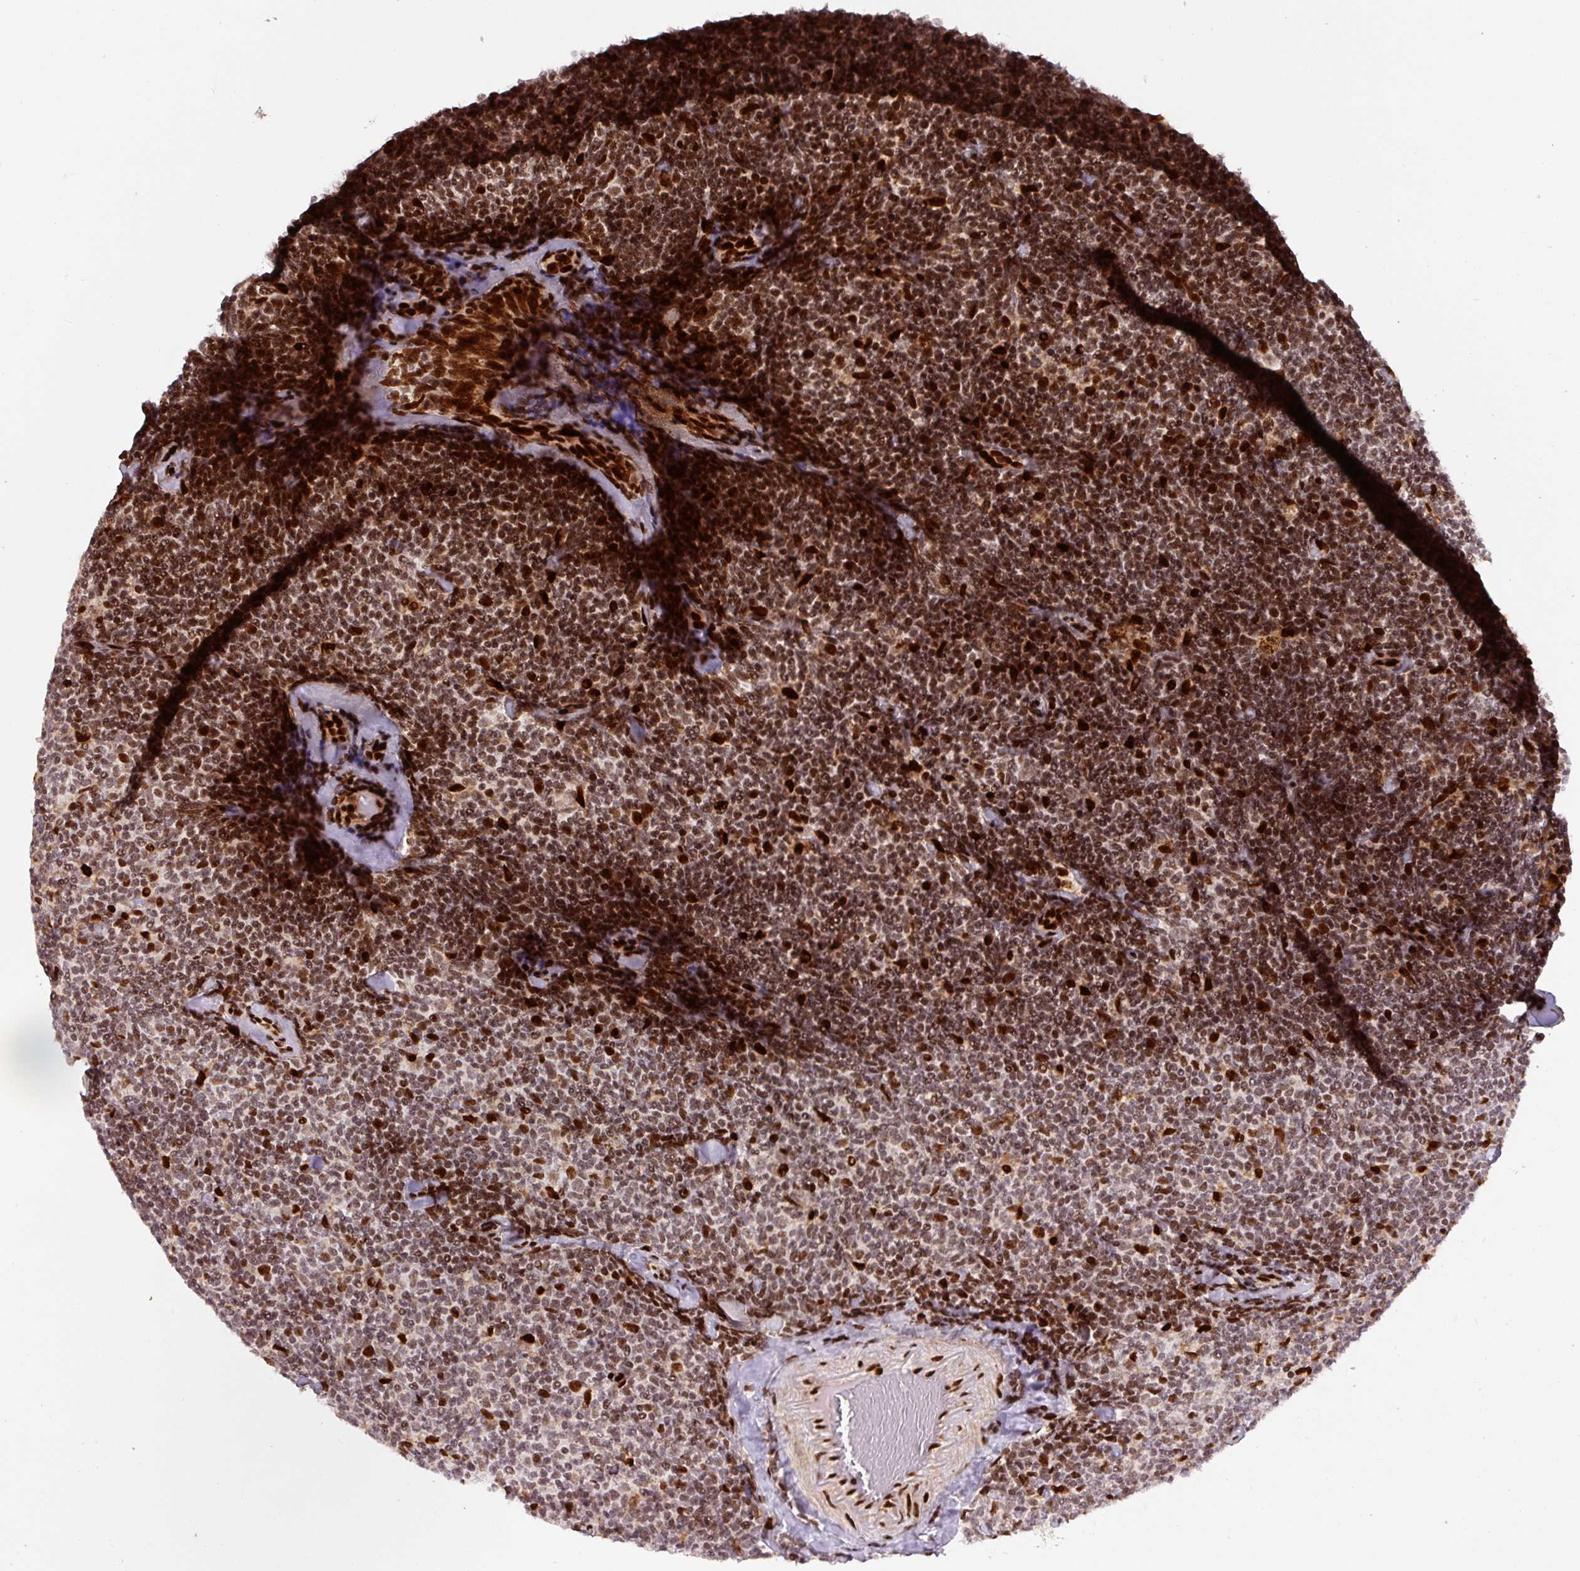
{"staining": {"intensity": "strong", "quantity": ">75%", "location": "nuclear"}, "tissue": "lymphoma", "cell_type": "Tumor cells", "image_type": "cancer", "snomed": [{"axis": "morphology", "description": "Malignant lymphoma, non-Hodgkin's type, Low grade"}, {"axis": "topography", "description": "Lymph node"}], "caption": "Low-grade malignant lymphoma, non-Hodgkin's type stained with a brown dye exhibits strong nuclear positive positivity in about >75% of tumor cells.", "gene": "PYDC2", "patient": {"sex": "female", "age": 56}}